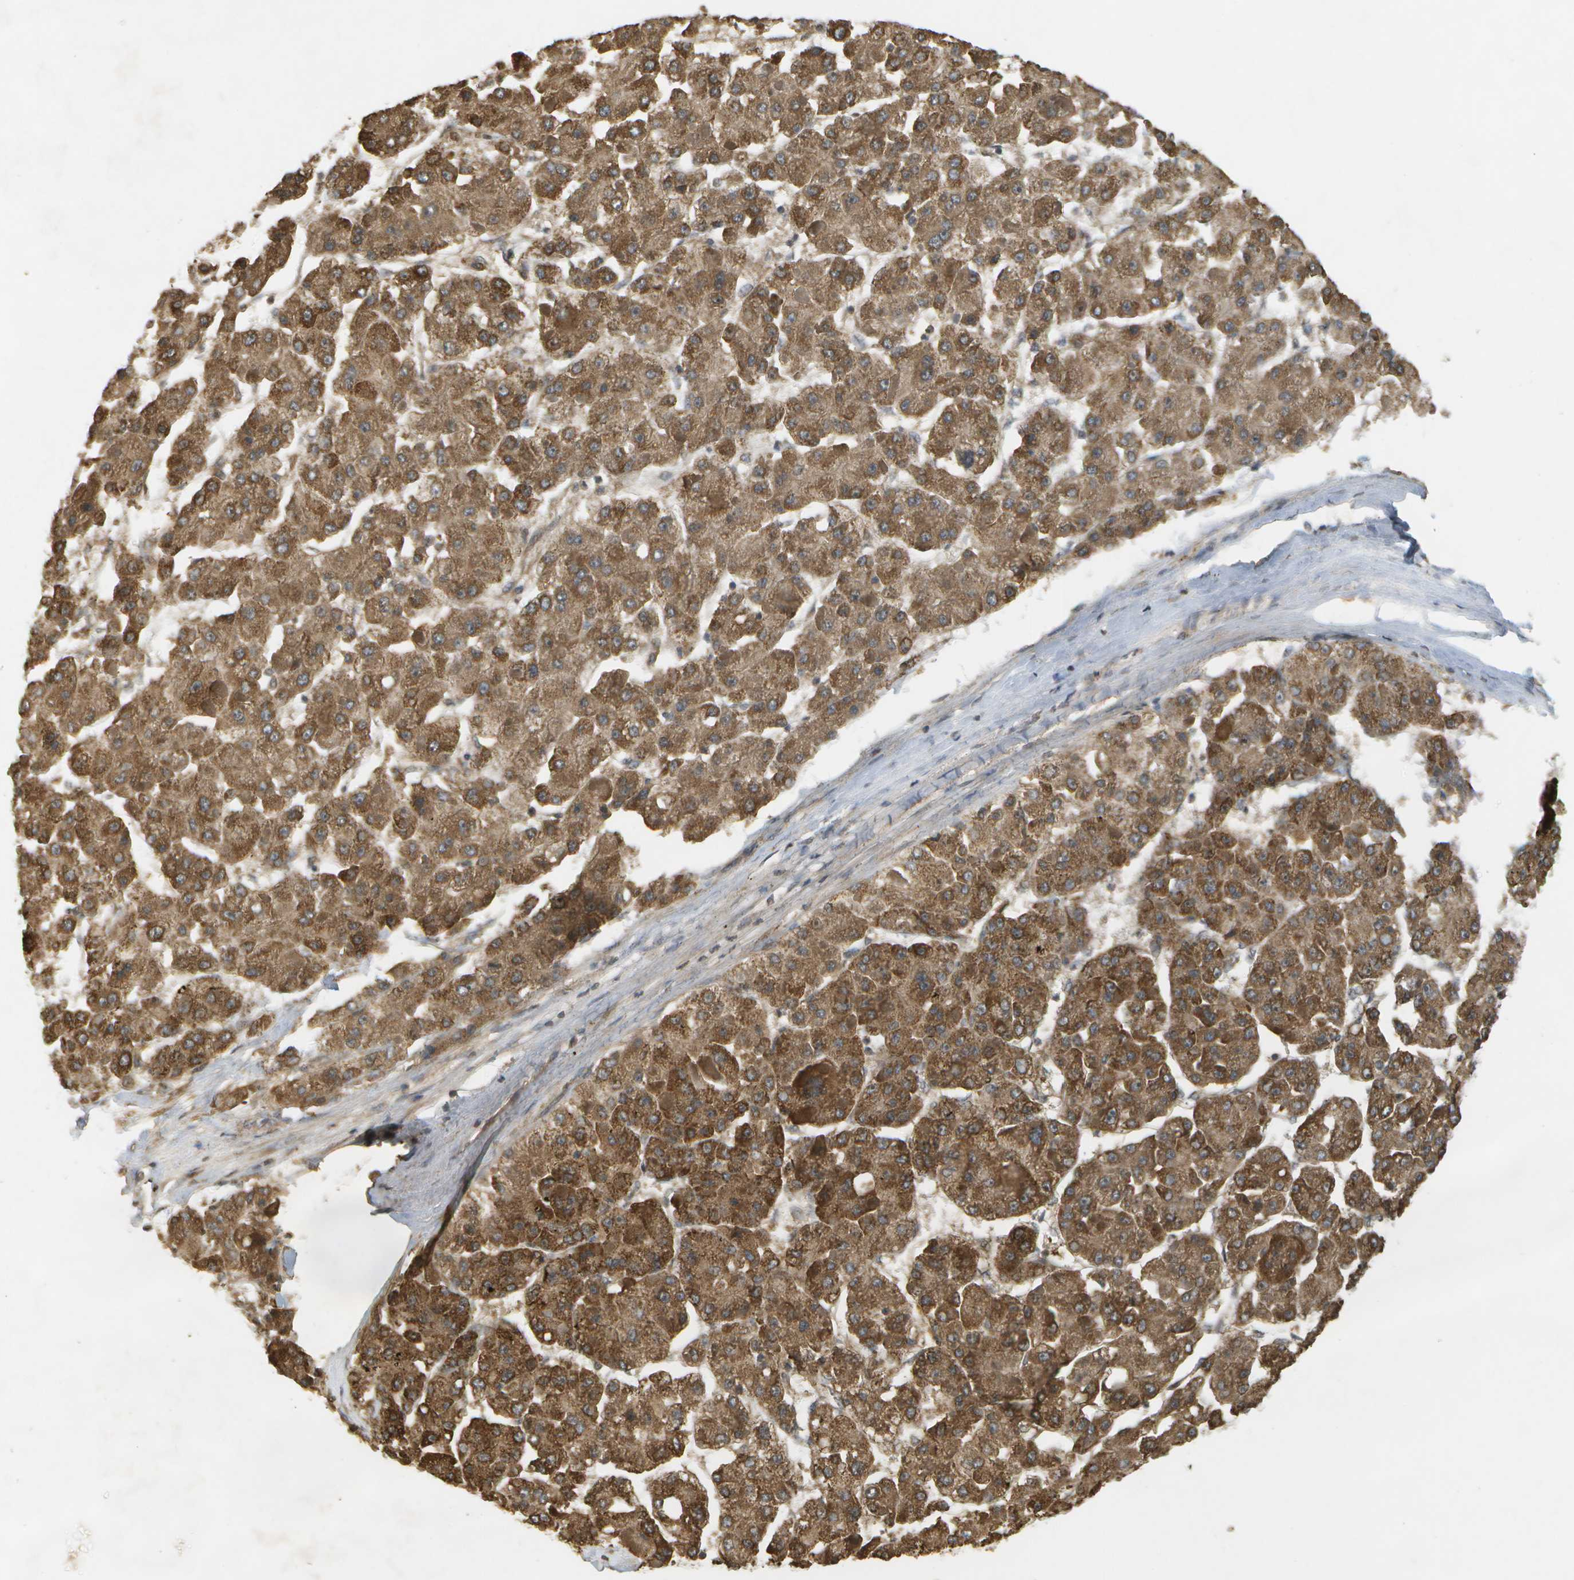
{"staining": {"intensity": "strong", "quantity": ">75%", "location": "cytoplasmic/membranous"}, "tissue": "liver cancer", "cell_type": "Tumor cells", "image_type": "cancer", "snomed": [{"axis": "morphology", "description": "Carcinoma, Hepatocellular, NOS"}, {"axis": "topography", "description": "Liver"}], "caption": "Immunohistochemical staining of human liver hepatocellular carcinoma displays strong cytoplasmic/membranous protein staining in about >75% of tumor cells.", "gene": "RAB21", "patient": {"sex": "female", "age": 73}}